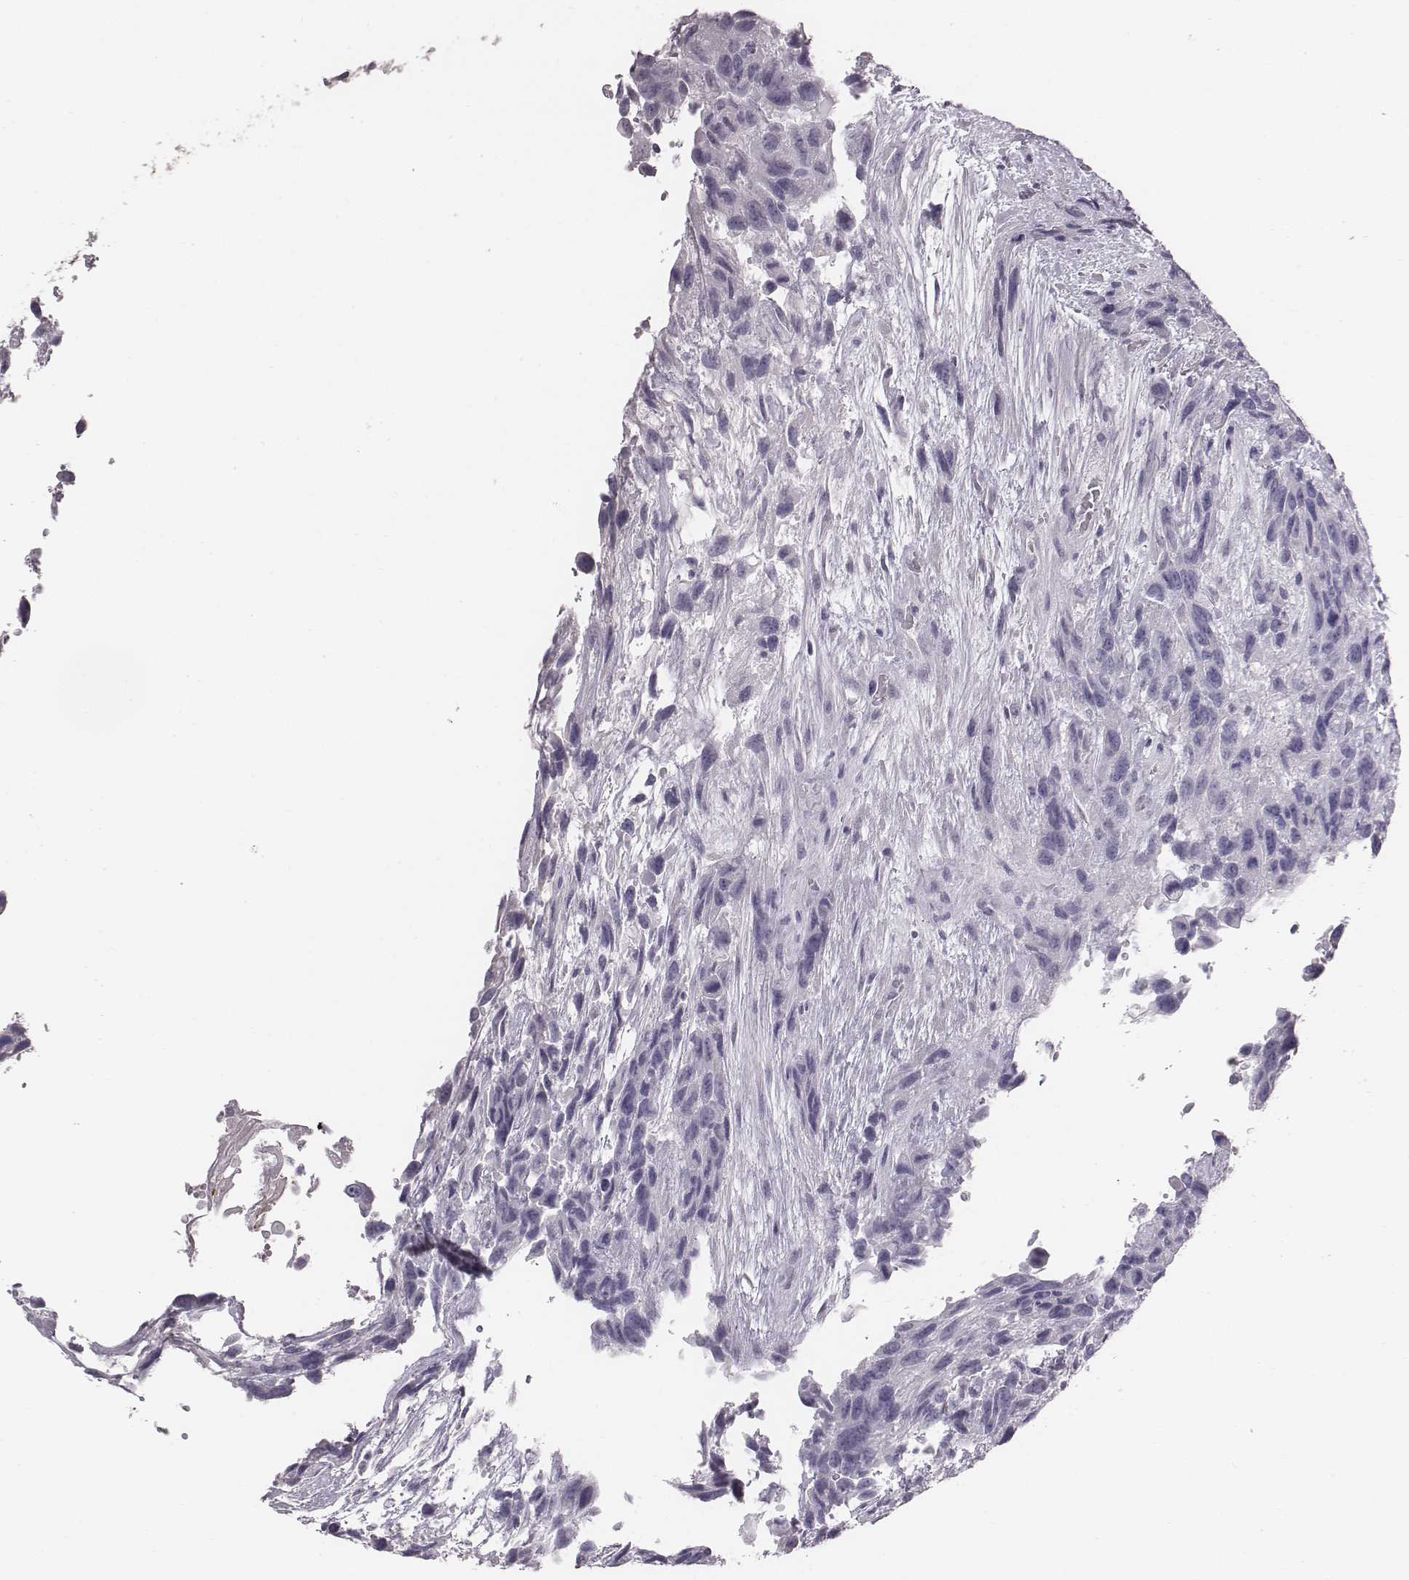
{"staining": {"intensity": "negative", "quantity": "none", "location": "none"}, "tissue": "urothelial cancer", "cell_type": "Tumor cells", "image_type": "cancer", "snomed": [{"axis": "morphology", "description": "Urothelial carcinoma, High grade"}, {"axis": "topography", "description": "Urinary bladder"}], "caption": "High power microscopy histopathology image of an IHC histopathology image of high-grade urothelial carcinoma, revealing no significant expression in tumor cells. (Immunohistochemistry (ihc), brightfield microscopy, high magnification).", "gene": "C6orf58", "patient": {"sex": "female", "age": 70}}